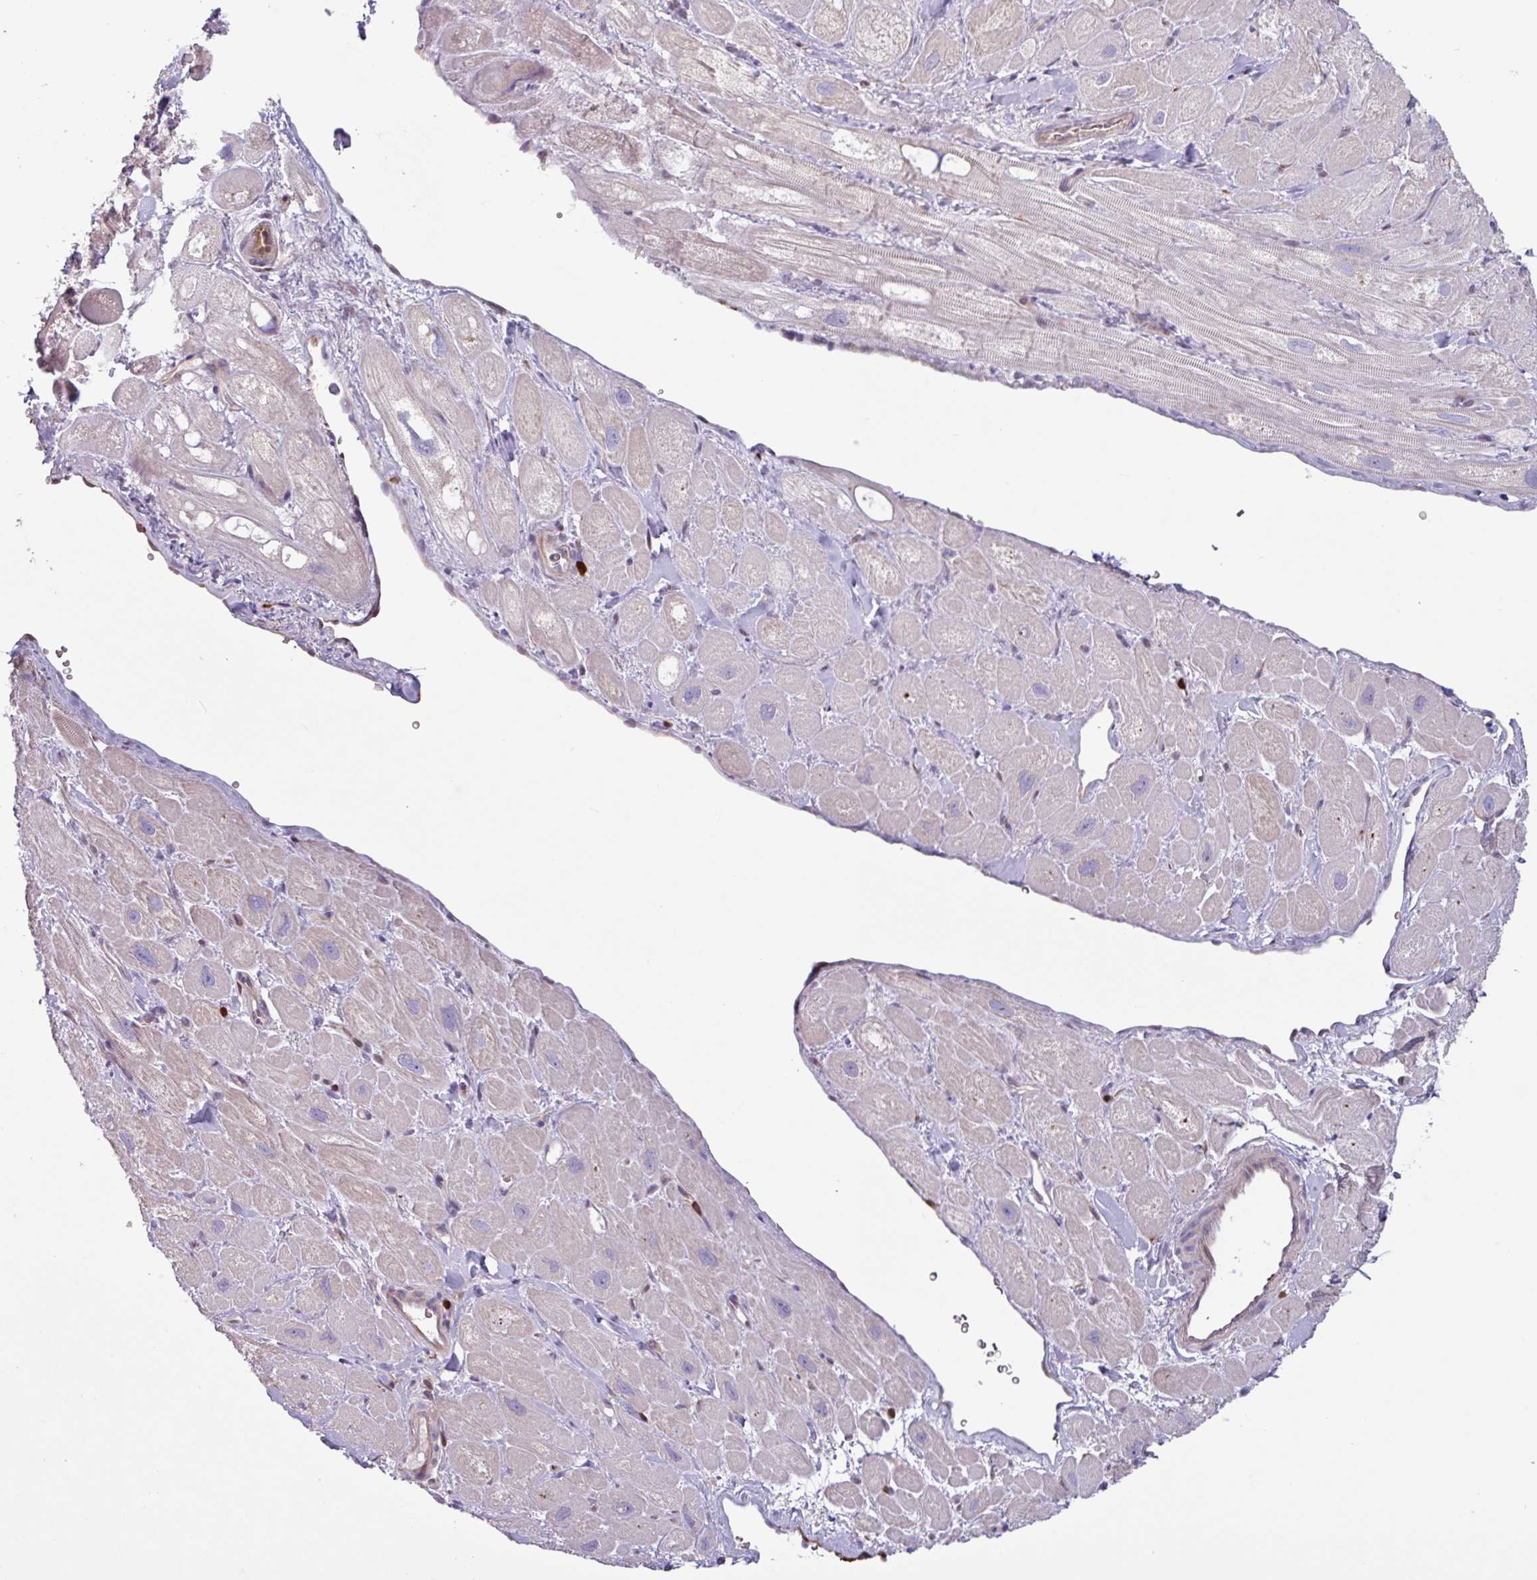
{"staining": {"intensity": "moderate", "quantity": "25%-75%", "location": "cytoplasmic/membranous"}, "tissue": "heart muscle", "cell_type": "Cardiomyocytes", "image_type": "normal", "snomed": [{"axis": "morphology", "description": "Normal tissue, NOS"}, {"axis": "topography", "description": "Heart"}], "caption": "Brown immunohistochemical staining in benign heart muscle reveals moderate cytoplasmic/membranous positivity in approximately 25%-75% of cardiomyocytes.", "gene": "SEC61G", "patient": {"sex": "male", "age": 49}}